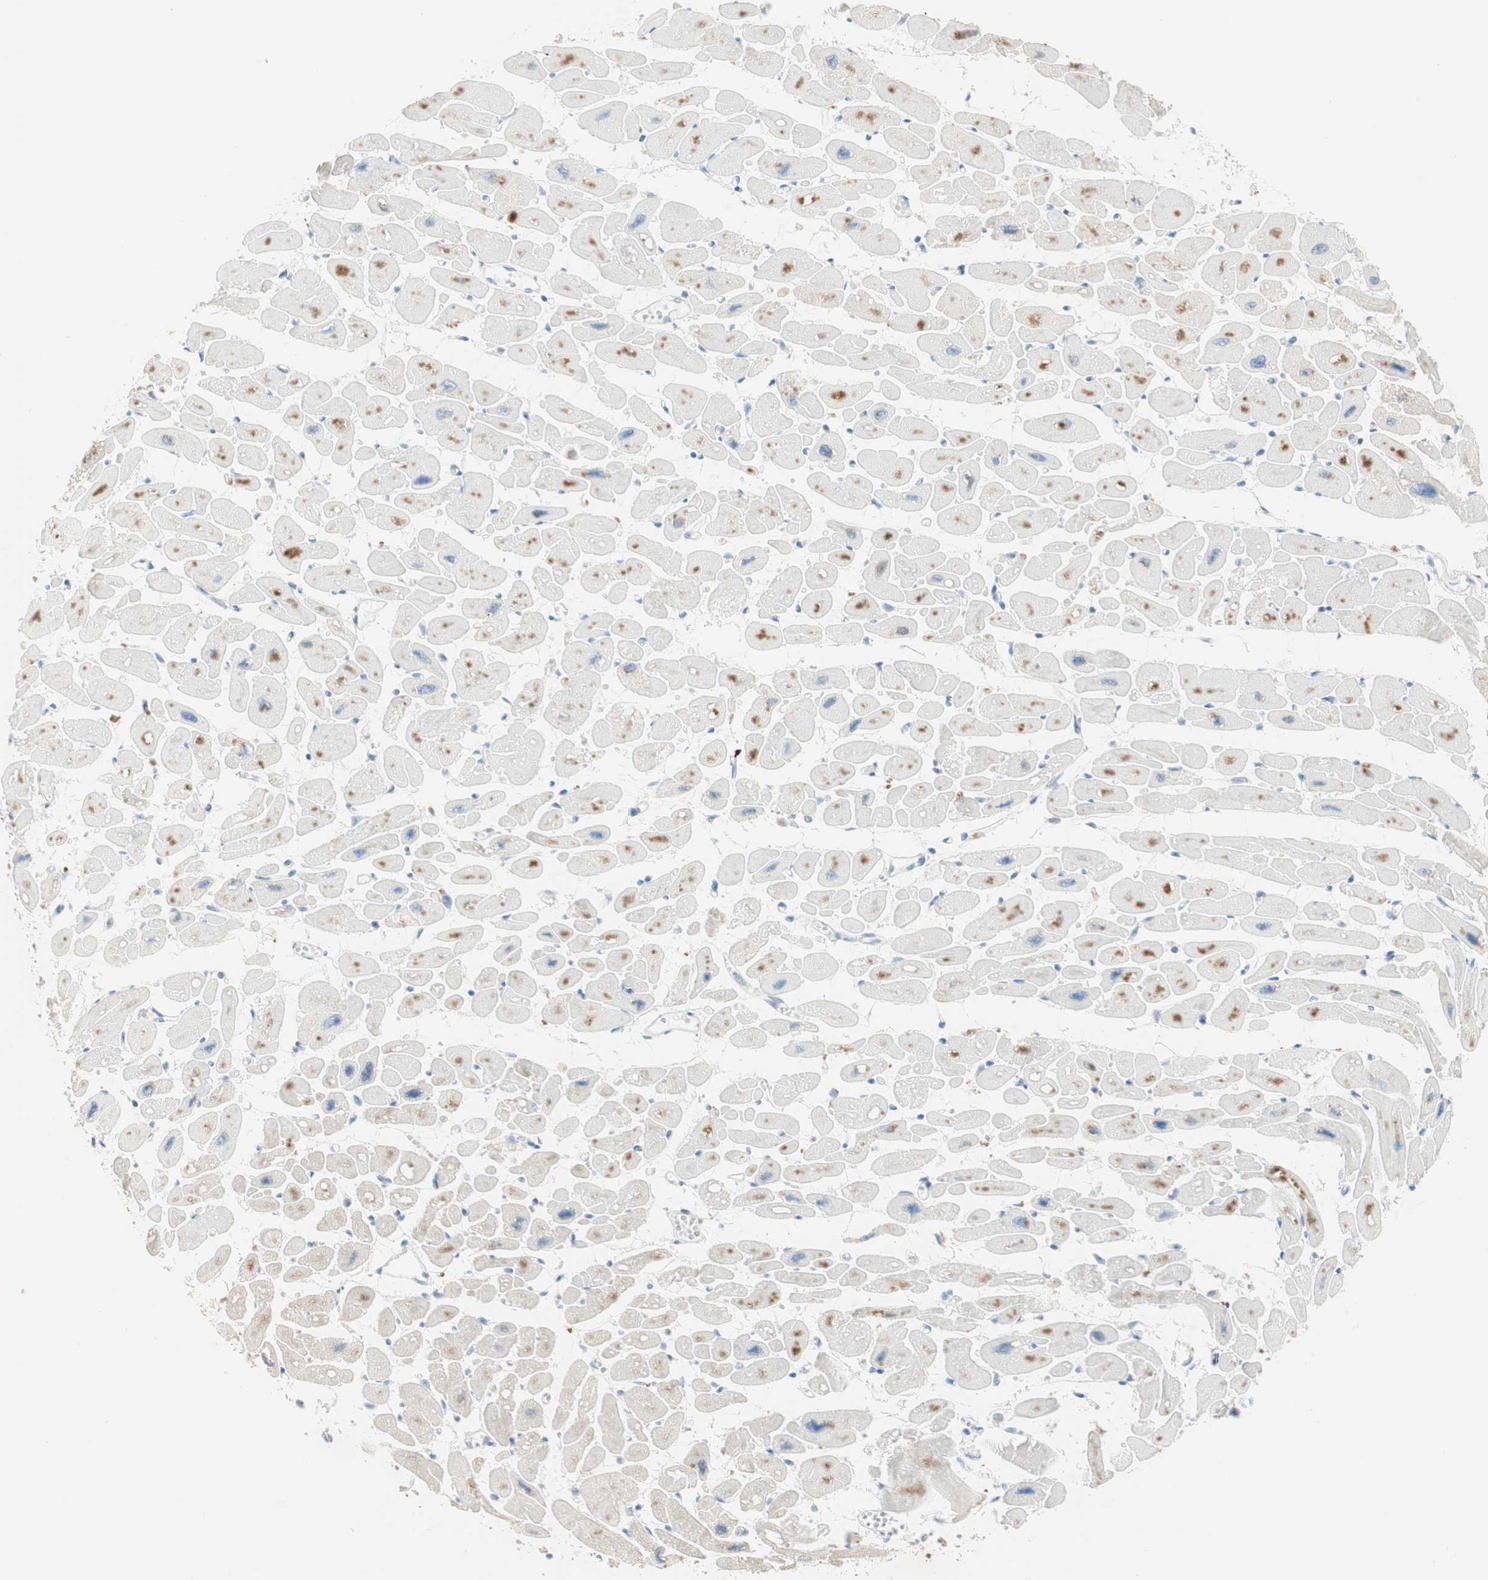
{"staining": {"intensity": "moderate", "quantity": "25%-75%", "location": "cytoplasmic/membranous"}, "tissue": "heart muscle", "cell_type": "Cardiomyocytes", "image_type": "normal", "snomed": [{"axis": "morphology", "description": "Normal tissue, NOS"}, {"axis": "topography", "description": "Heart"}], "caption": "A brown stain highlights moderate cytoplasmic/membranous expression of a protein in cardiomyocytes of benign human heart muscle.", "gene": "HPGD", "patient": {"sex": "female", "age": 54}}